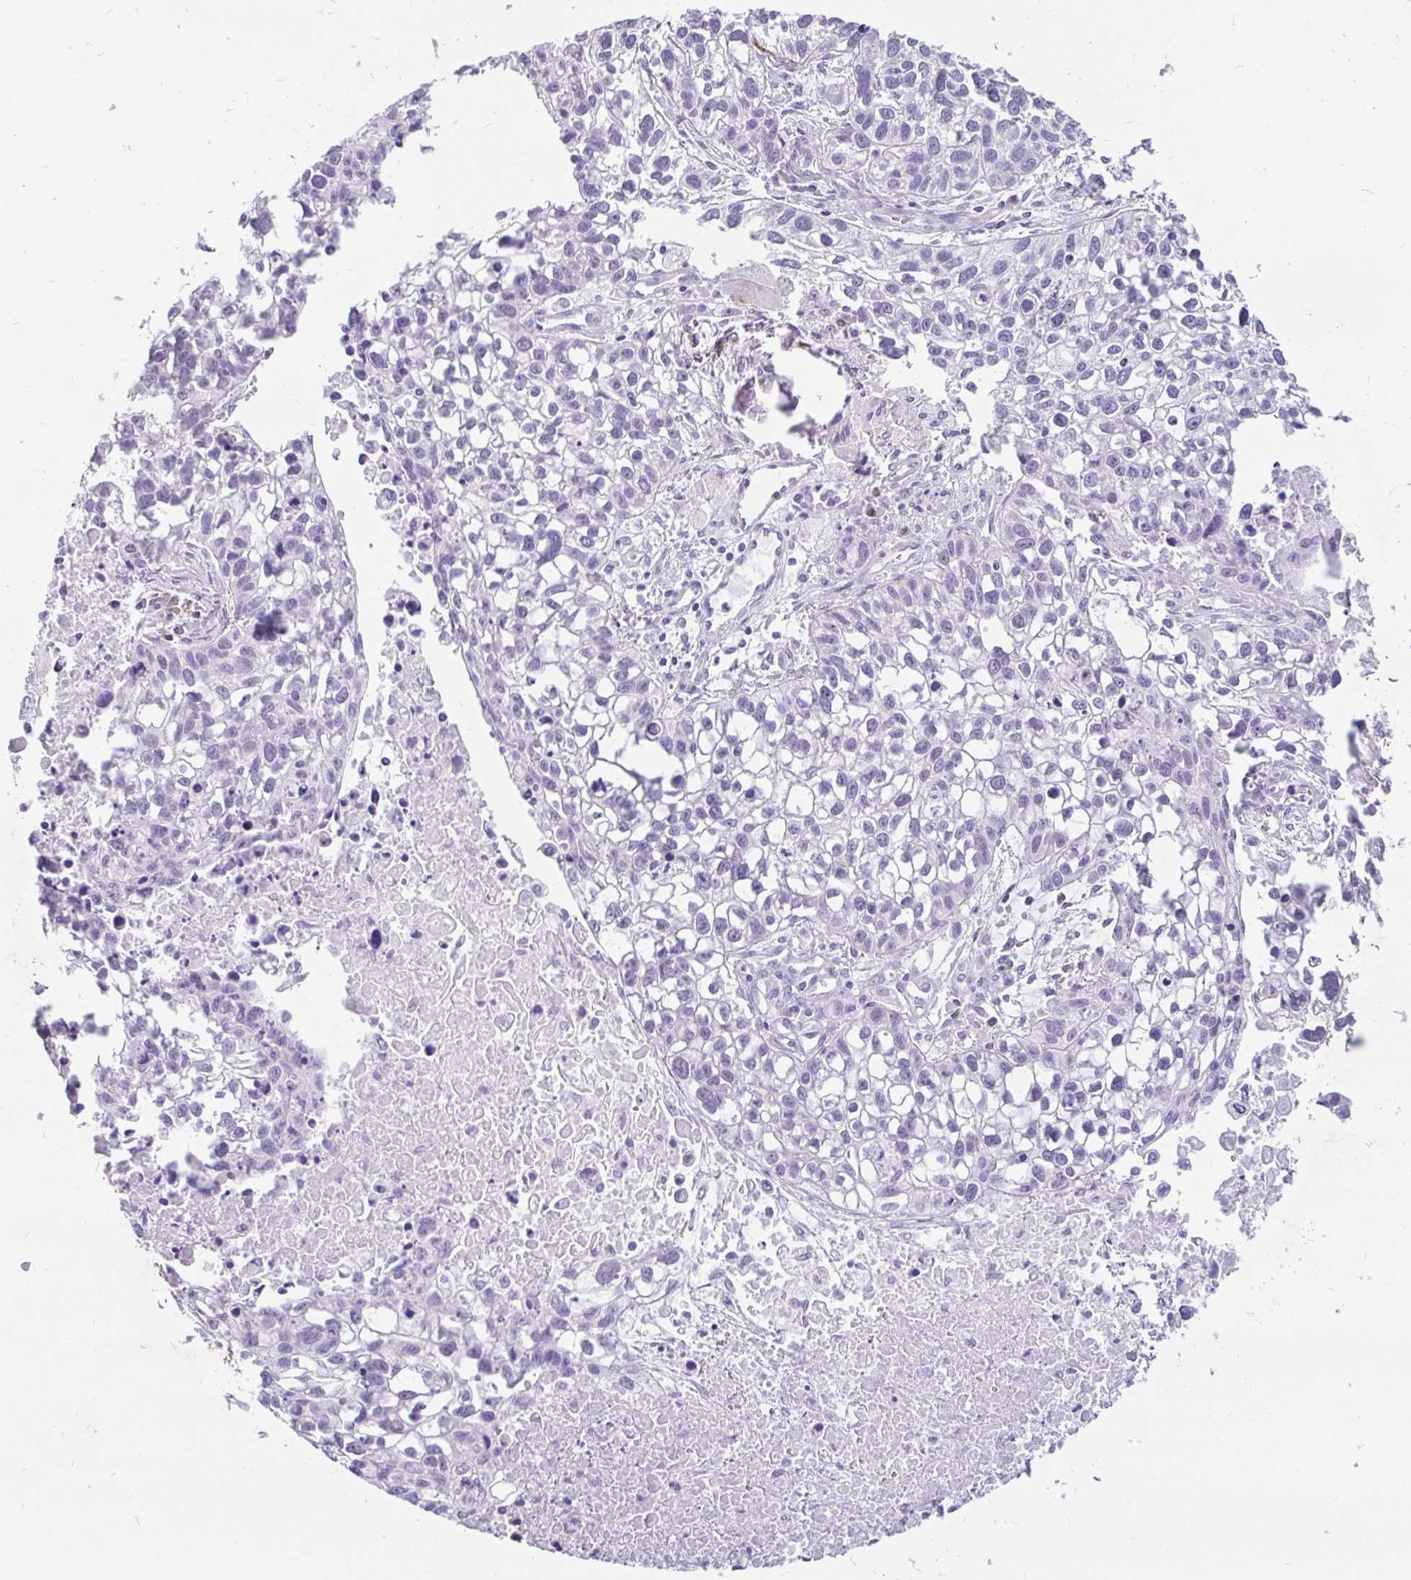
{"staining": {"intensity": "negative", "quantity": "none", "location": "none"}, "tissue": "lung cancer", "cell_type": "Tumor cells", "image_type": "cancer", "snomed": [{"axis": "morphology", "description": "Squamous cell carcinoma, NOS"}, {"axis": "topography", "description": "Lung"}], "caption": "A histopathology image of human lung squamous cell carcinoma is negative for staining in tumor cells. (DAB immunohistochemistry (IHC) visualized using brightfield microscopy, high magnification).", "gene": "EML5", "patient": {"sex": "male", "age": 74}}